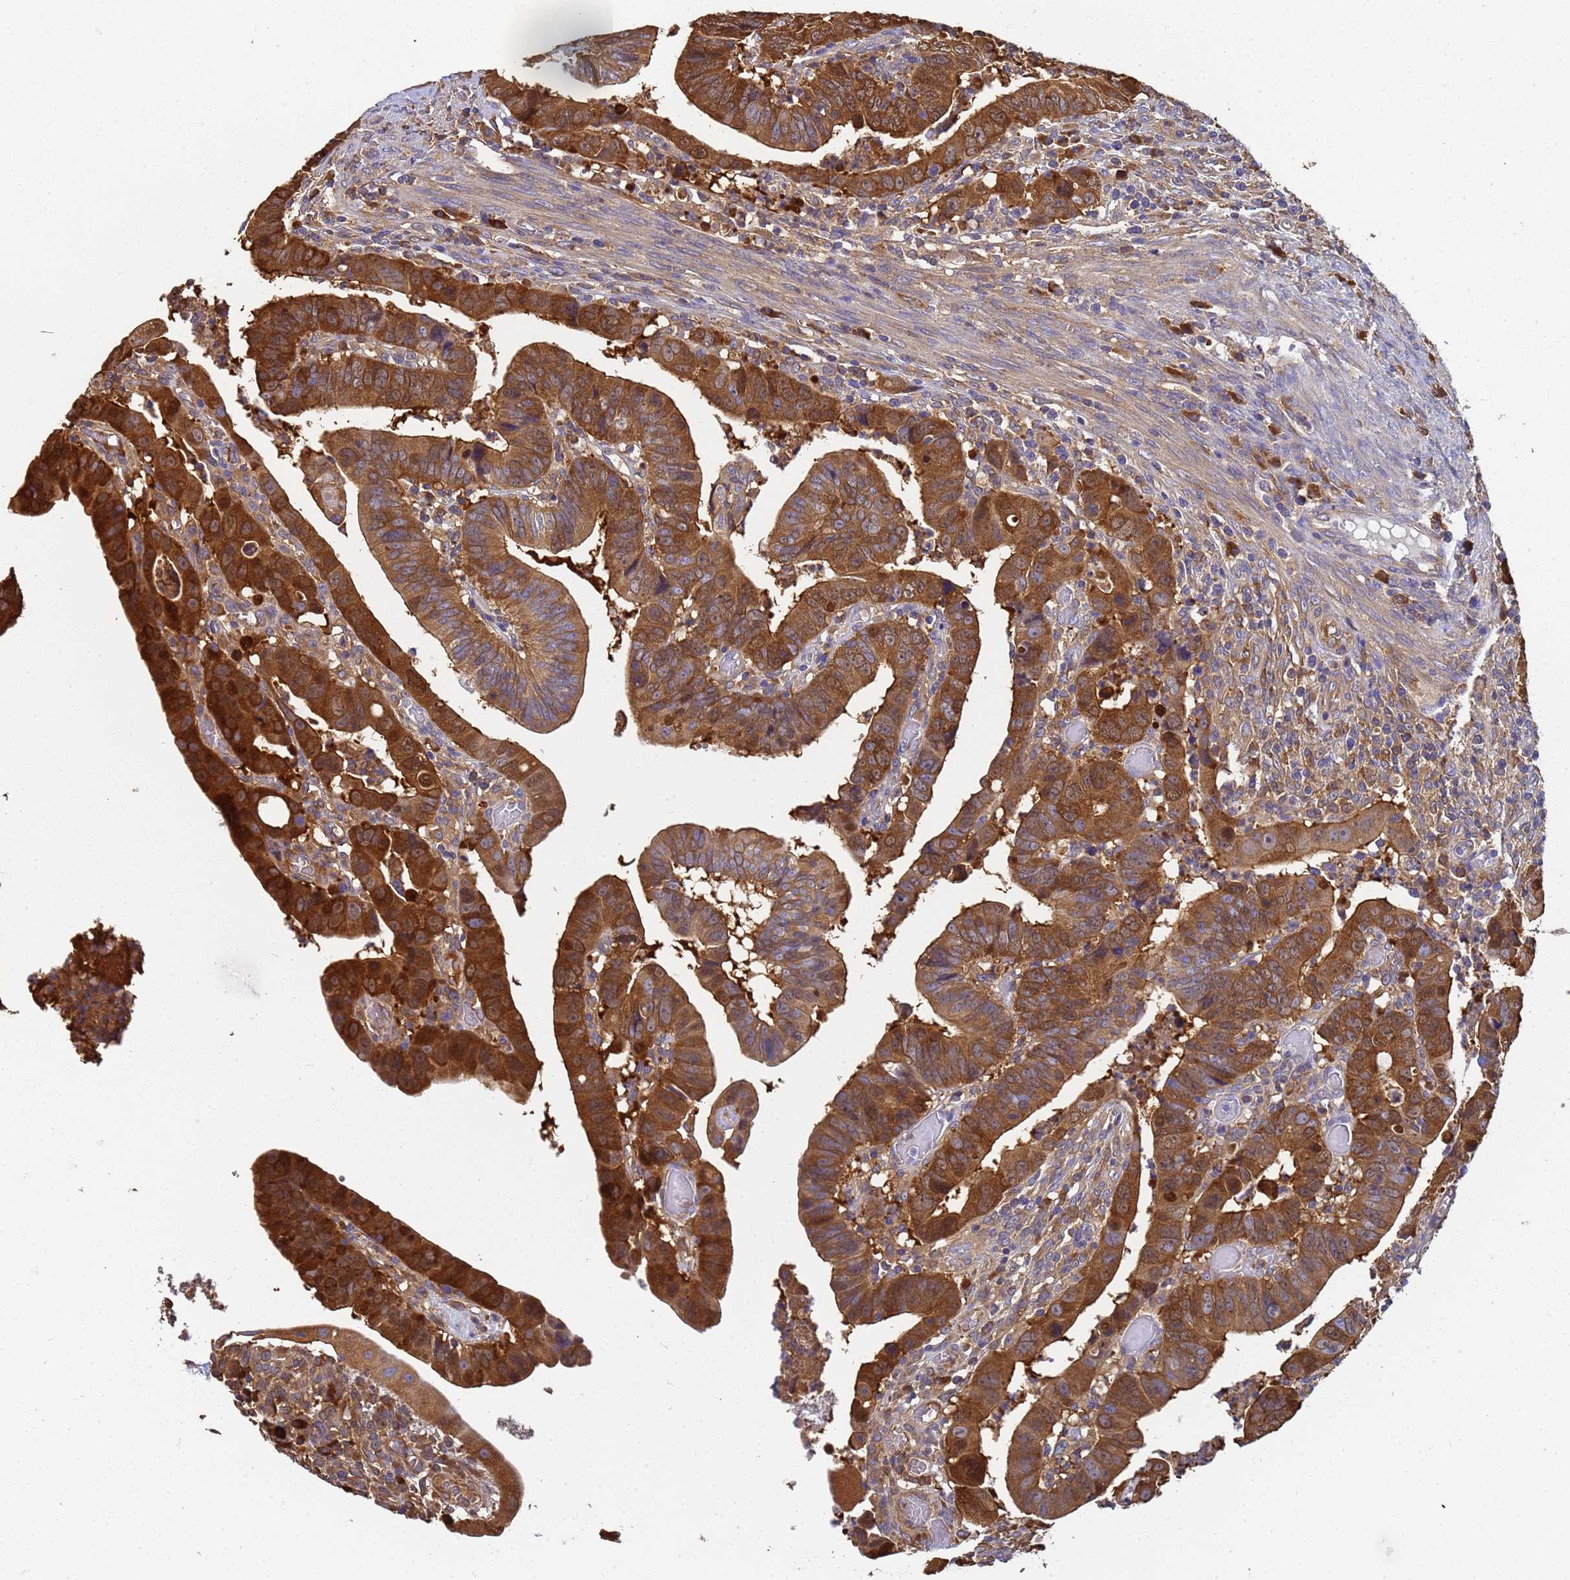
{"staining": {"intensity": "moderate", "quantity": ">75%", "location": "cytoplasmic/membranous"}, "tissue": "colorectal cancer", "cell_type": "Tumor cells", "image_type": "cancer", "snomed": [{"axis": "morphology", "description": "Normal tissue, NOS"}, {"axis": "morphology", "description": "Adenocarcinoma, NOS"}, {"axis": "topography", "description": "Rectum"}], "caption": "Colorectal adenocarcinoma was stained to show a protein in brown. There is medium levels of moderate cytoplasmic/membranous positivity in approximately >75% of tumor cells.", "gene": "NME1-NME2", "patient": {"sex": "female", "age": 65}}